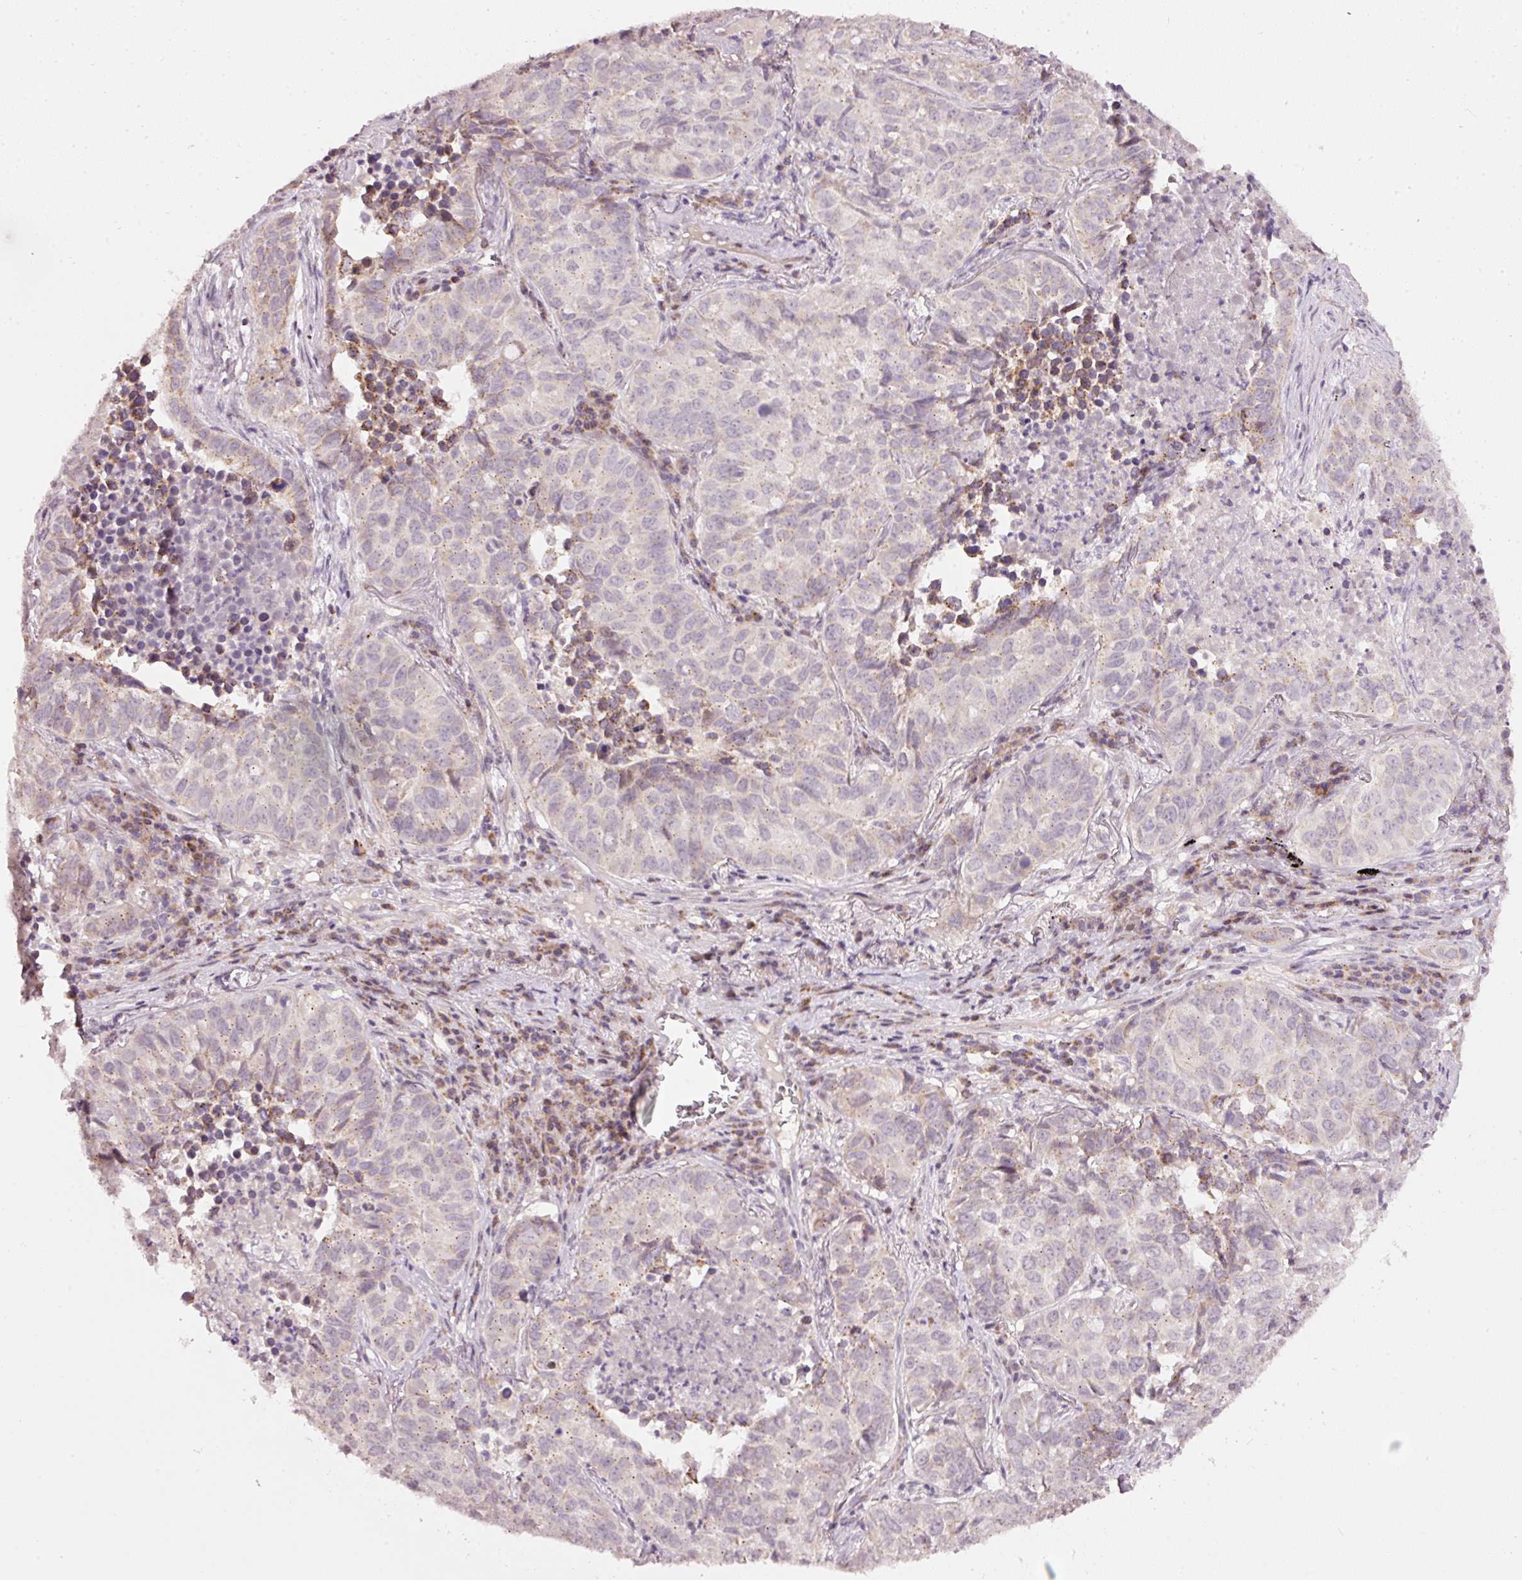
{"staining": {"intensity": "weak", "quantity": "<25%", "location": "cytoplasmic/membranous"}, "tissue": "lung cancer", "cell_type": "Tumor cells", "image_type": "cancer", "snomed": [{"axis": "morphology", "description": "Adenocarcinoma, NOS"}, {"axis": "topography", "description": "Lung"}], "caption": "Tumor cells are negative for brown protein staining in lung adenocarcinoma. (DAB immunohistochemistry with hematoxylin counter stain).", "gene": "TOB2", "patient": {"sex": "female", "age": 50}}